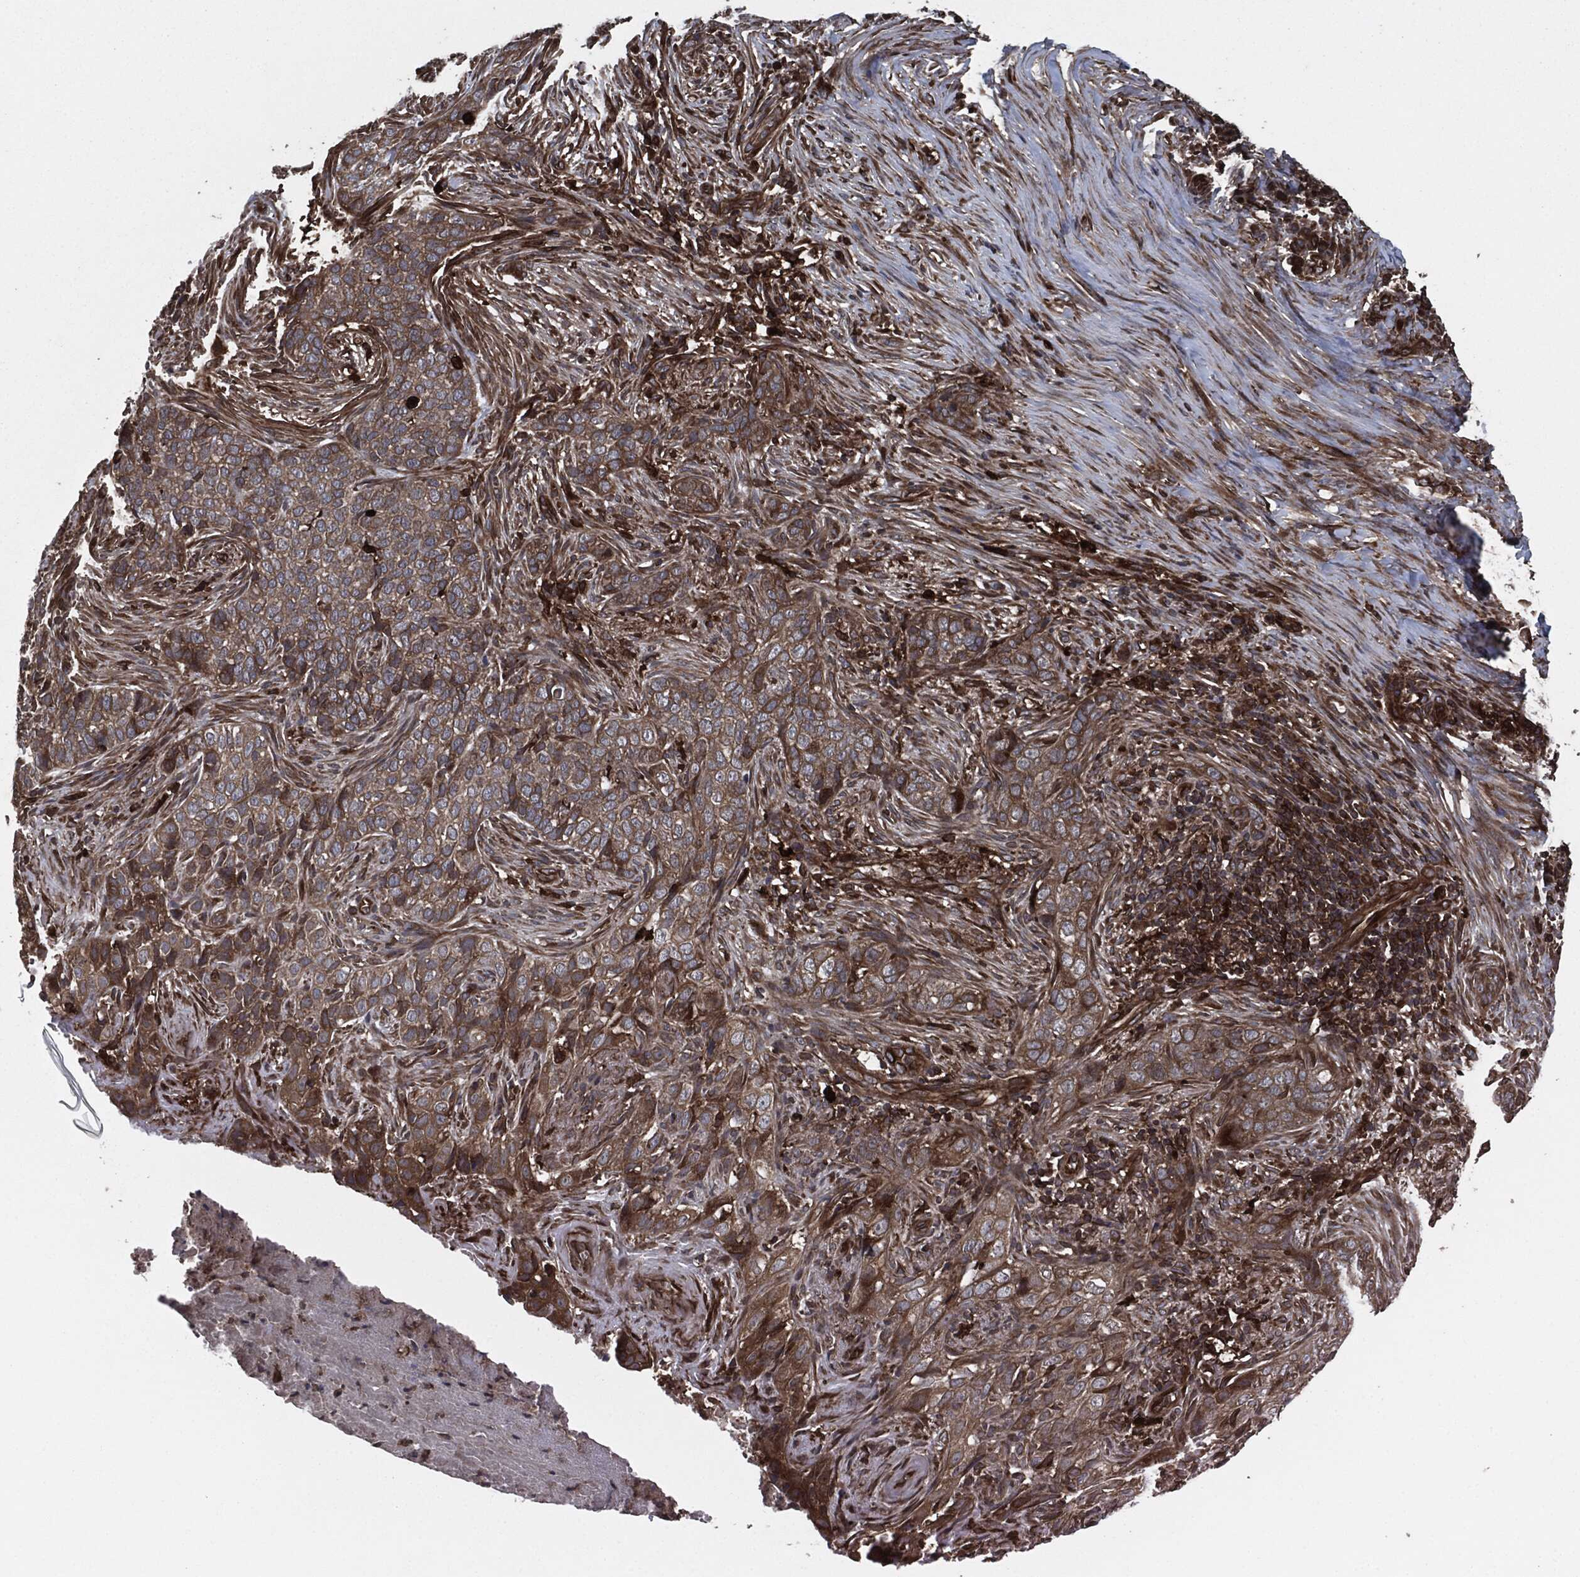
{"staining": {"intensity": "moderate", "quantity": ">75%", "location": "cytoplasmic/membranous"}, "tissue": "skin cancer", "cell_type": "Tumor cells", "image_type": "cancer", "snomed": [{"axis": "morphology", "description": "Squamous cell carcinoma, NOS"}, {"axis": "topography", "description": "Skin"}], "caption": "Human skin cancer stained with a protein marker shows moderate staining in tumor cells.", "gene": "RAP1GDS1", "patient": {"sex": "male", "age": 88}}